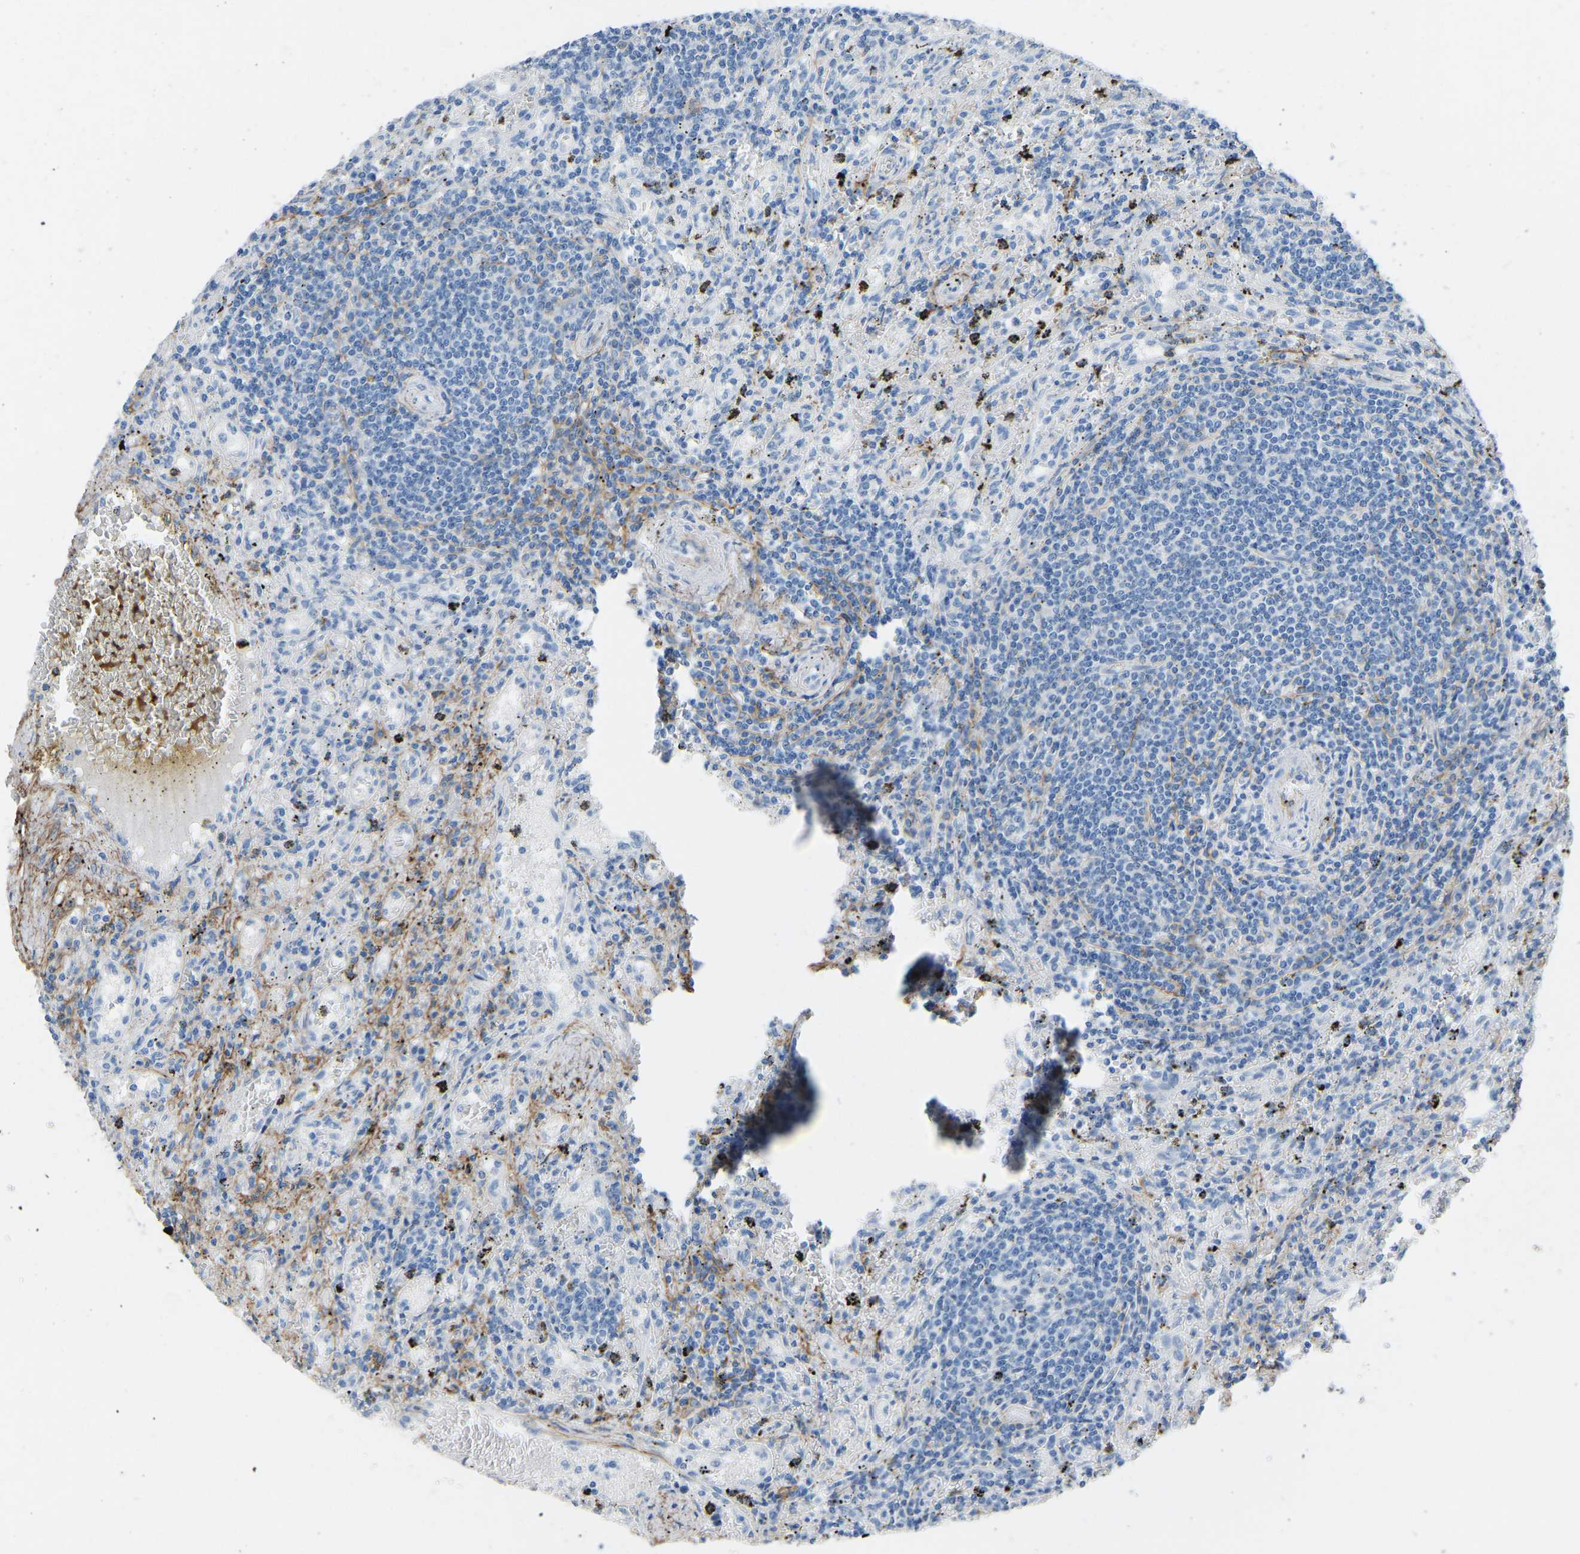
{"staining": {"intensity": "negative", "quantity": "none", "location": "none"}, "tissue": "lymphoma", "cell_type": "Tumor cells", "image_type": "cancer", "snomed": [{"axis": "morphology", "description": "Malignant lymphoma, non-Hodgkin's type, Low grade"}, {"axis": "topography", "description": "Spleen"}], "caption": "Human lymphoma stained for a protein using immunohistochemistry (IHC) displays no positivity in tumor cells.", "gene": "MYH10", "patient": {"sex": "male", "age": 76}}